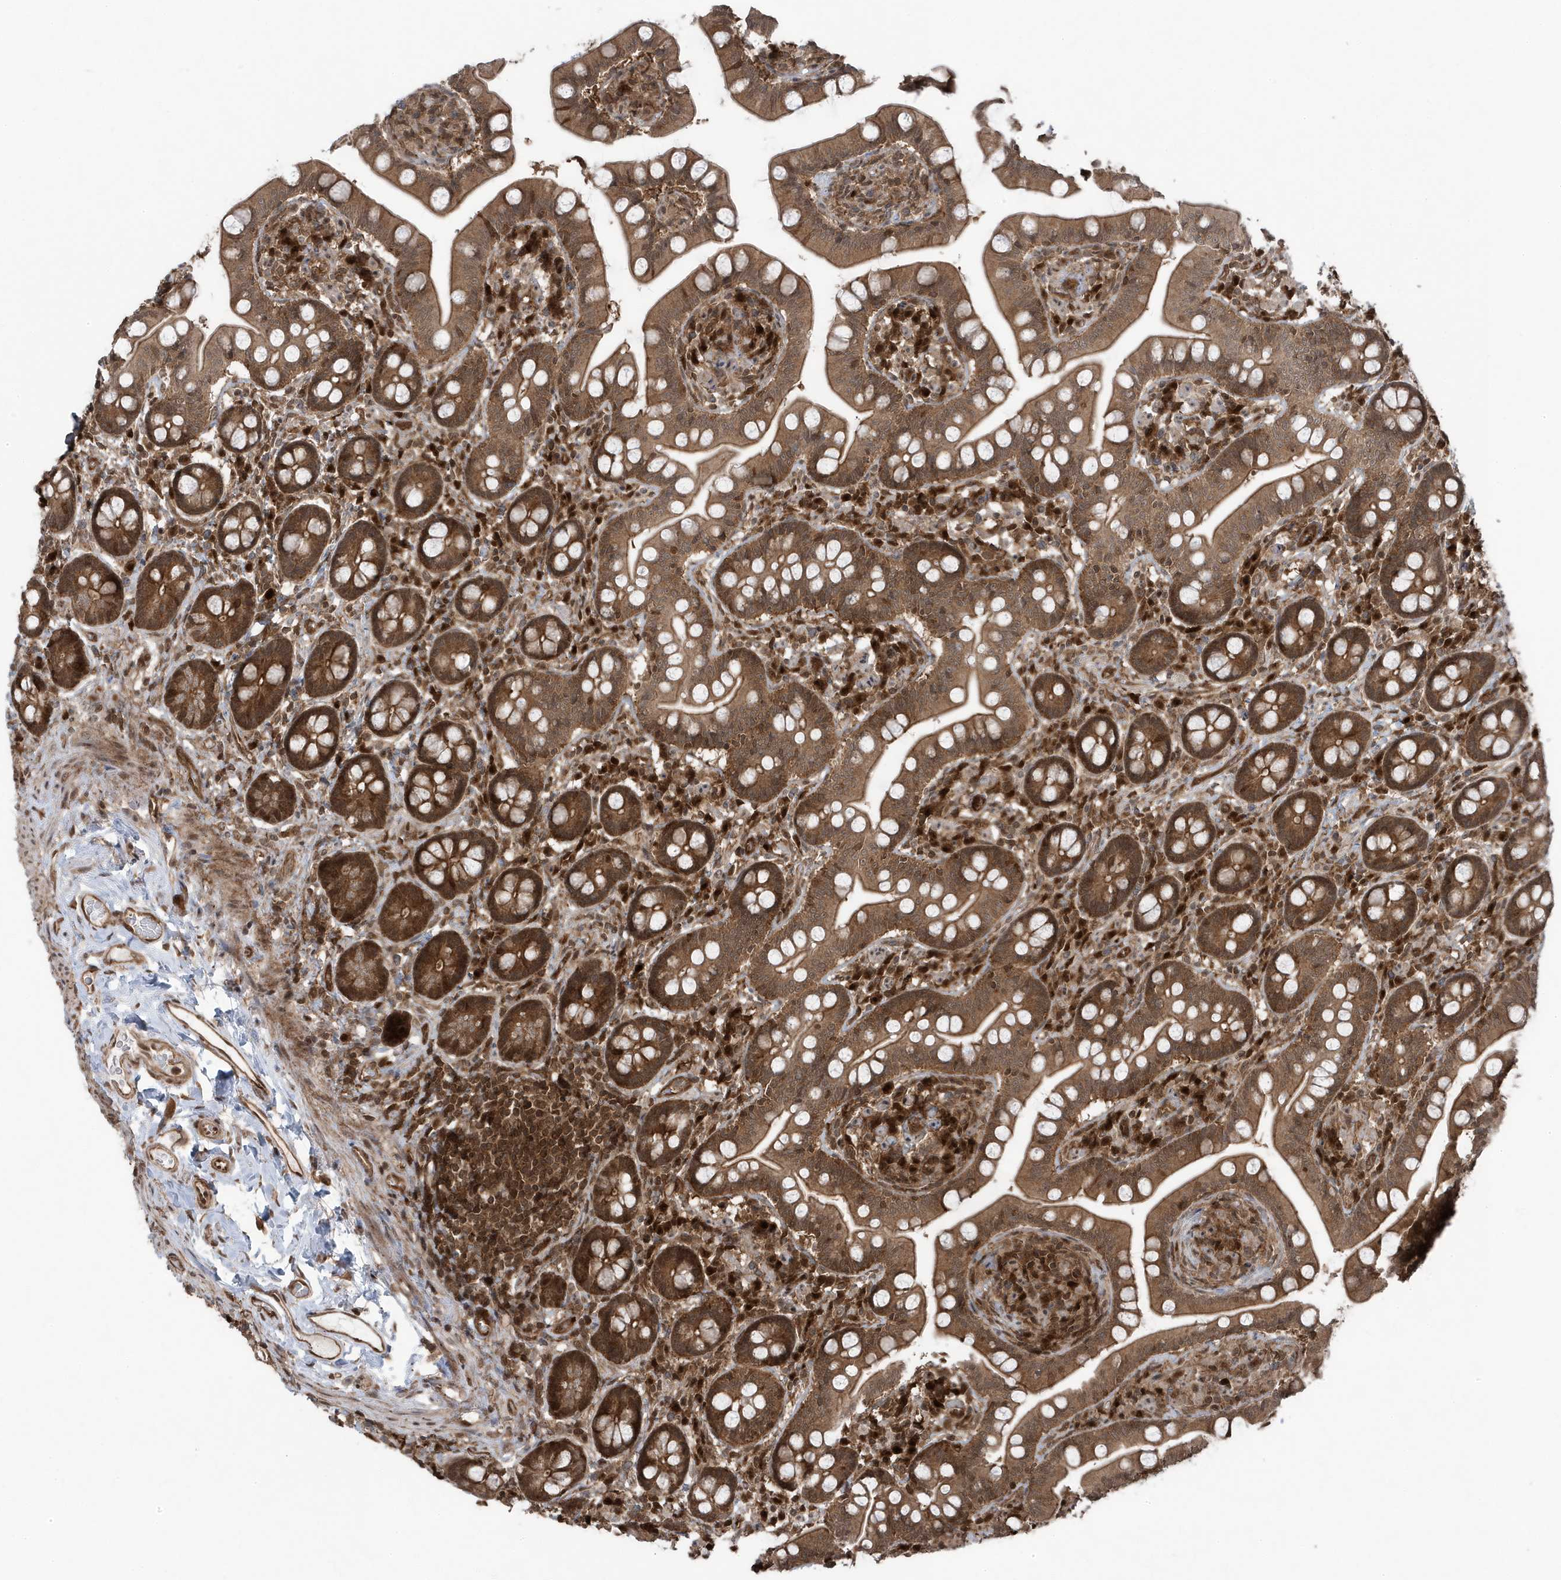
{"staining": {"intensity": "moderate", "quantity": ">75%", "location": "cytoplasmic/membranous"}, "tissue": "small intestine", "cell_type": "Glandular cells", "image_type": "normal", "snomed": [{"axis": "morphology", "description": "Normal tissue, NOS"}, {"axis": "topography", "description": "Small intestine"}], "caption": "Protein expression analysis of unremarkable small intestine shows moderate cytoplasmic/membranous staining in approximately >75% of glandular cells.", "gene": "MAPK1IP1L", "patient": {"sex": "female", "age": 64}}